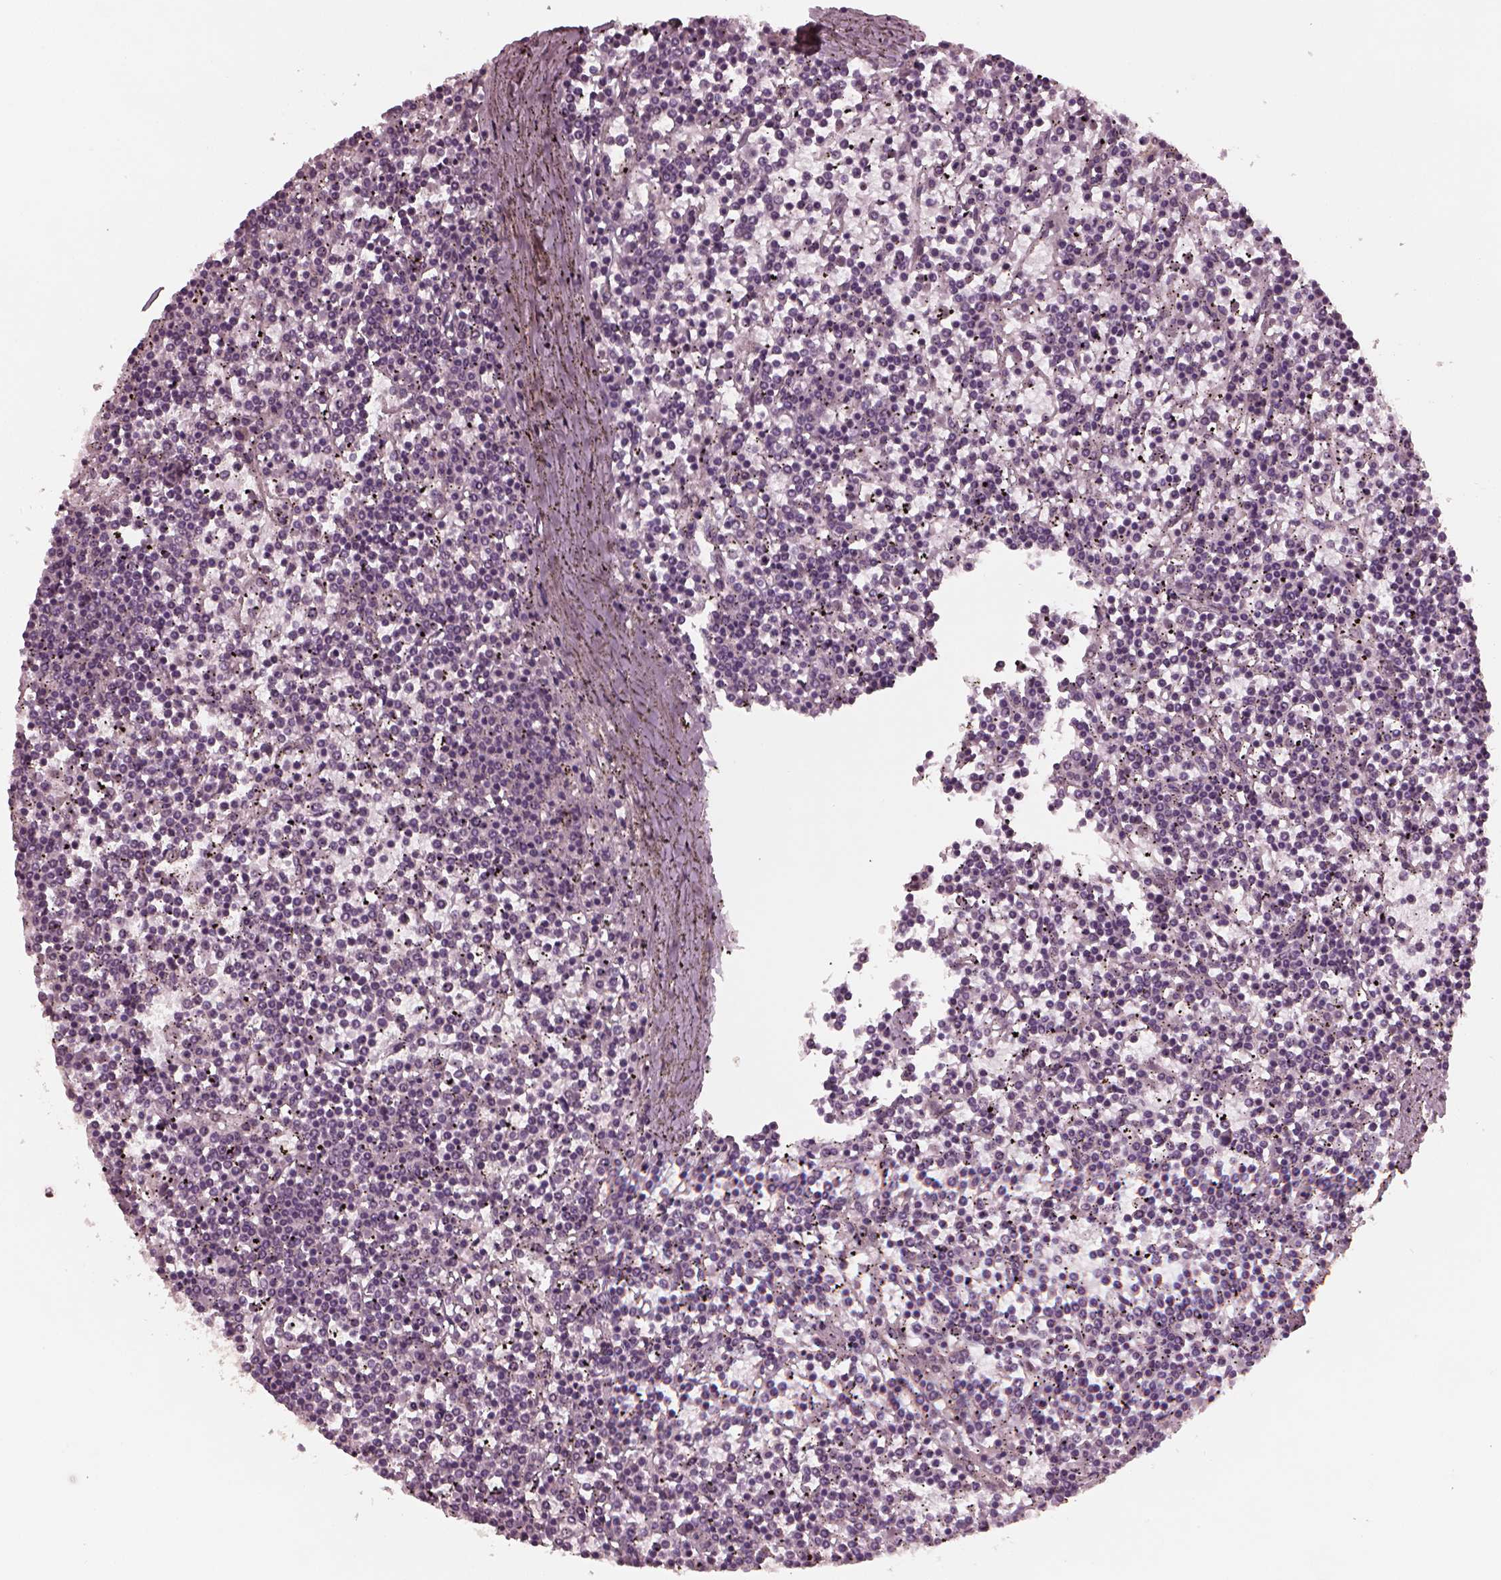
{"staining": {"intensity": "negative", "quantity": "none", "location": "none"}, "tissue": "lymphoma", "cell_type": "Tumor cells", "image_type": "cancer", "snomed": [{"axis": "morphology", "description": "Malignant lymphoma, non-Hodgkin's type, Low grade"}, {"axis": "topography", "description": "Spleen"}], "caption": "The immunohistochemistry photomicrograph has no significant positivity in tumor cells of lymphoma tissue. (Brightfield microscopy of DAB (3,3'-diaminobenzidine) immunohistochemistry (IHC) at high magnification).", "gene": "TUBG1", "patient": {"sex": "female", "age": 19}}